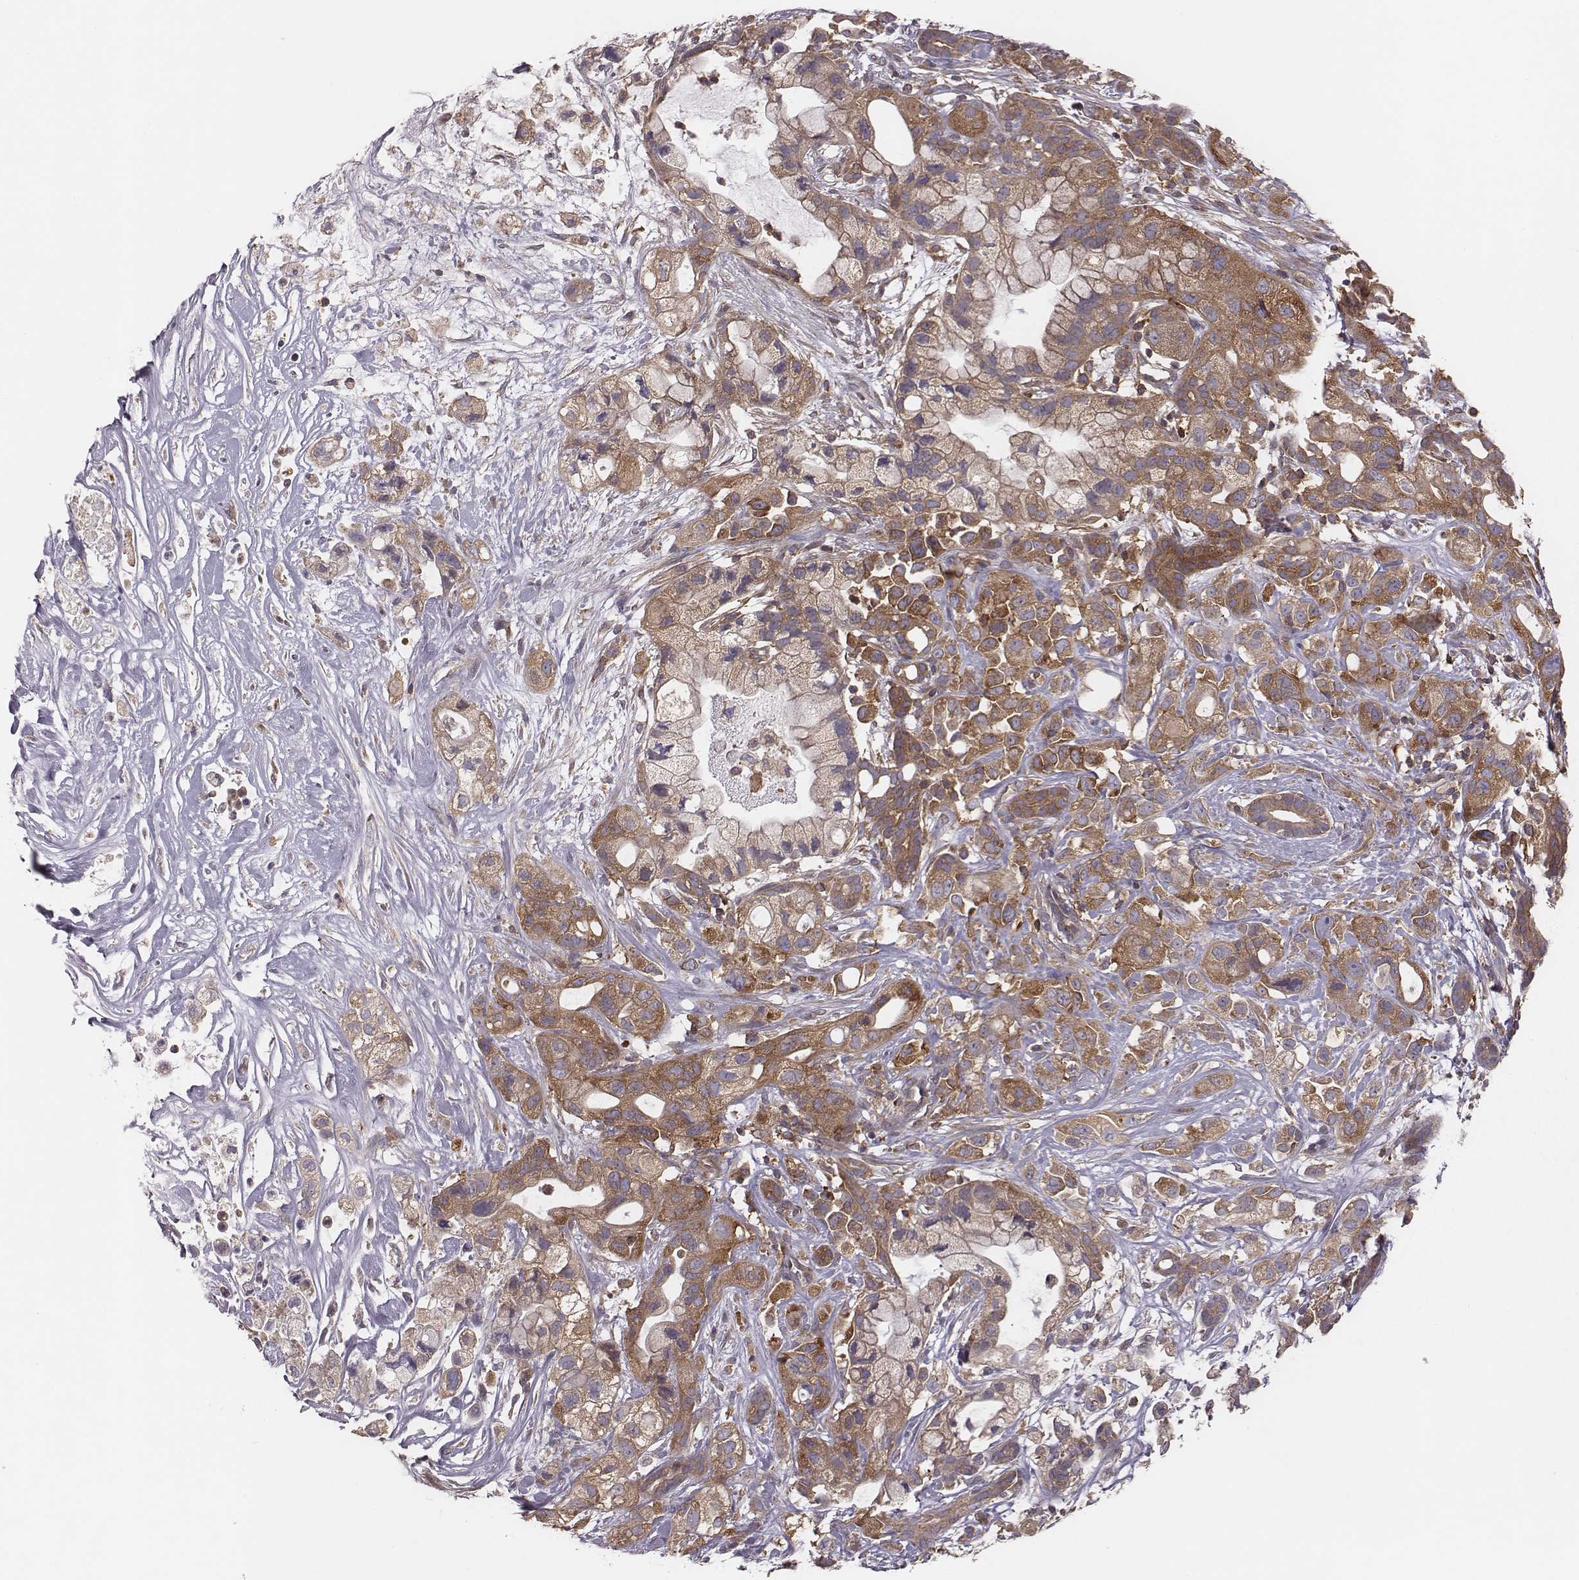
{"staining": {"intensity": "moderate", "quantity": ">75%", "location": "cytoplasmic/membranous"}, "tissue": "pancreatic cancer", "cell_type": "Tumor cells", "image_type": "cancer", "snomed": [{"axis": "morphology", "description": "Adenocarcinoma, NOS"}, {"axis": "topography", "description": "Pancreas"}], "caption": "Pancreatic cancer stained for a protein (brown) shows moderate cytoplasmic/membranous positive expression in approximately >75% of tumor cells.", "gene": "CAD", "patient": {"sex": "male", "age": 44}}